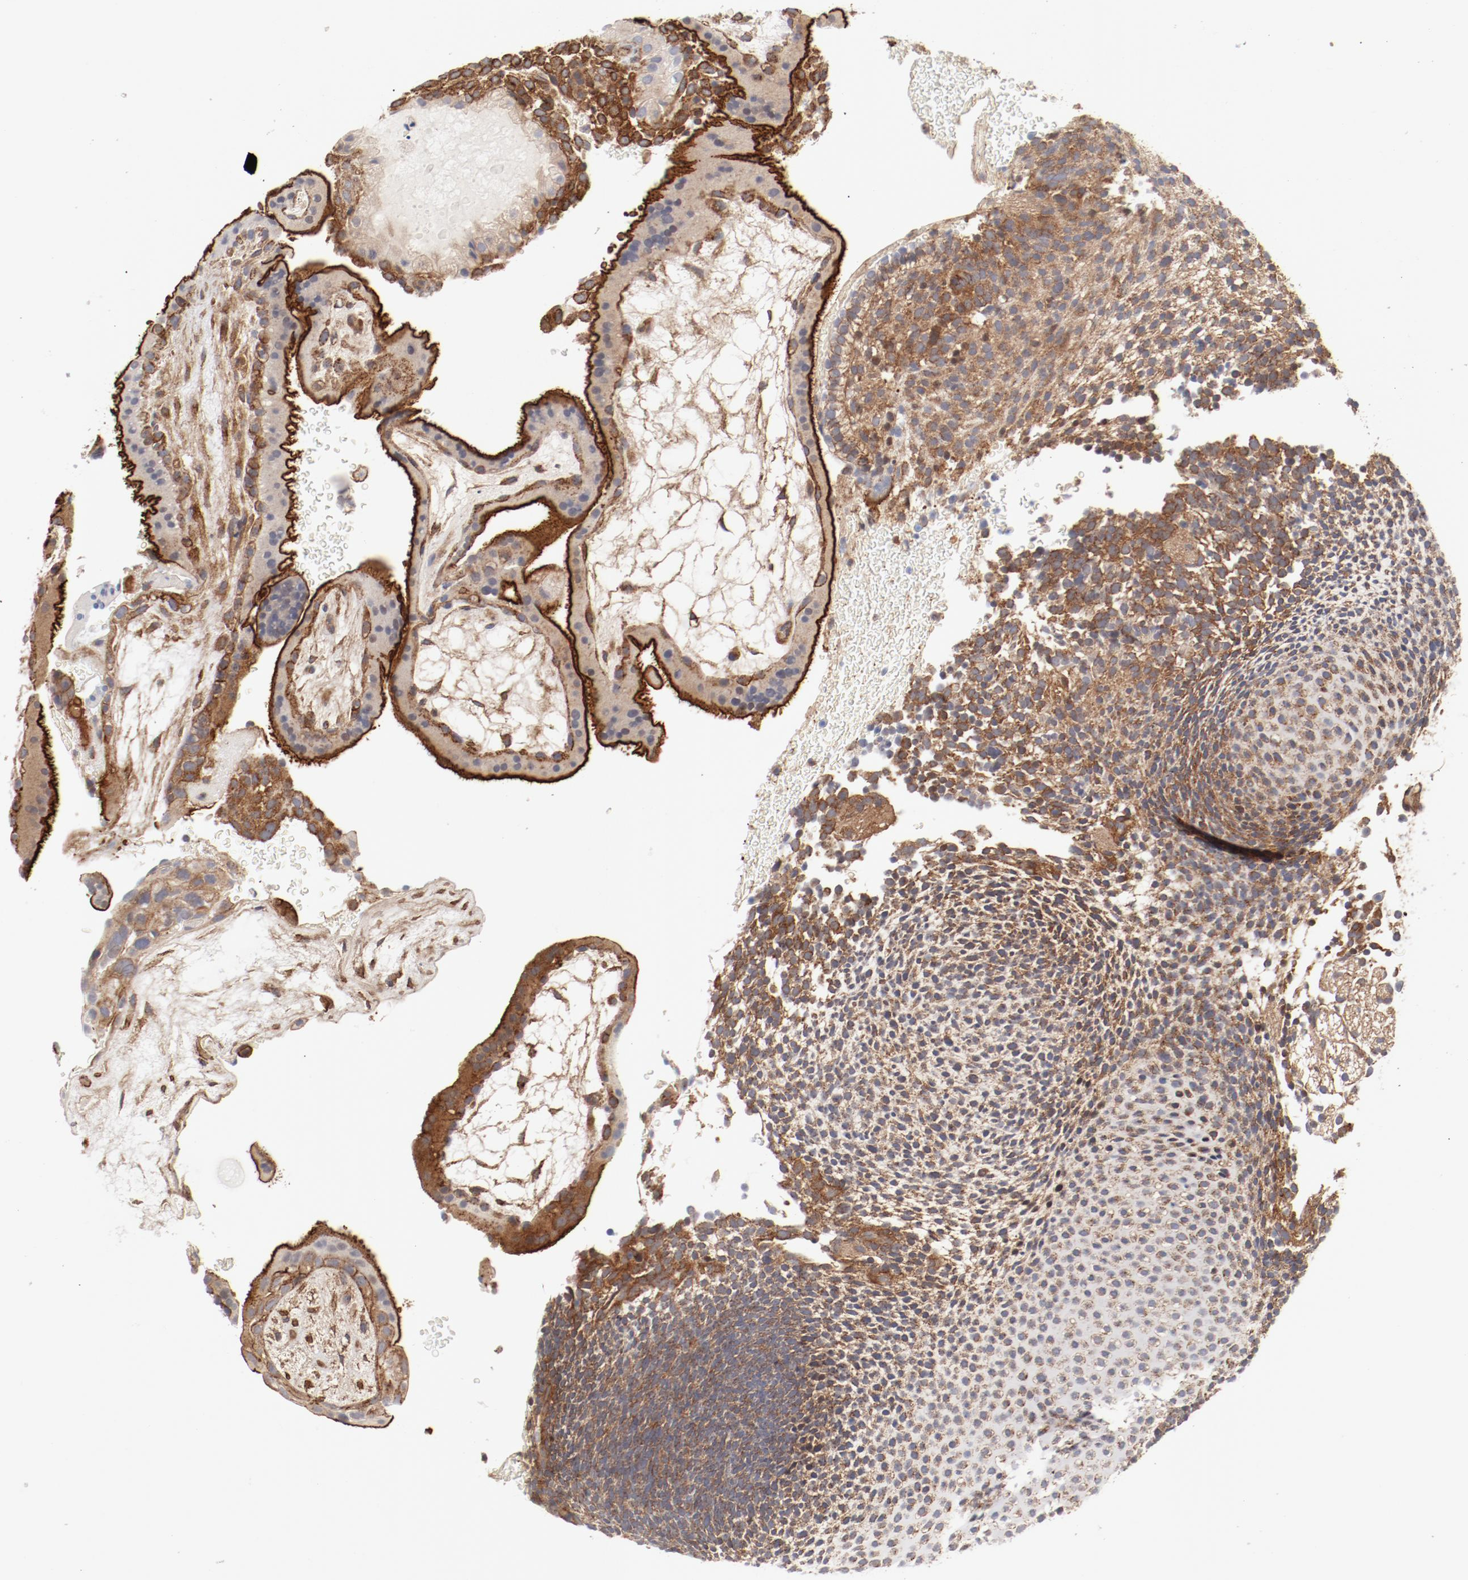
{"staining": {"intensity": "moderate", "quantity": ">75%", "location": "cytoplasmic/membranous"}, "tissue": "placenta", "cell_type": "Decidual cells", "image_type": "normal", "snomed": [{"axis": "morphology", "description": "Normal tissue, NOS"}, {"axis": "topography", "description": "Placenta"}], "caption": "Unremarkable placenta shows moderate cytoplasmic/membranous expression in approximately >75% of decidual cells.", "gene": "AP2A1", "patient": {"sex": "female", "age": 19}}